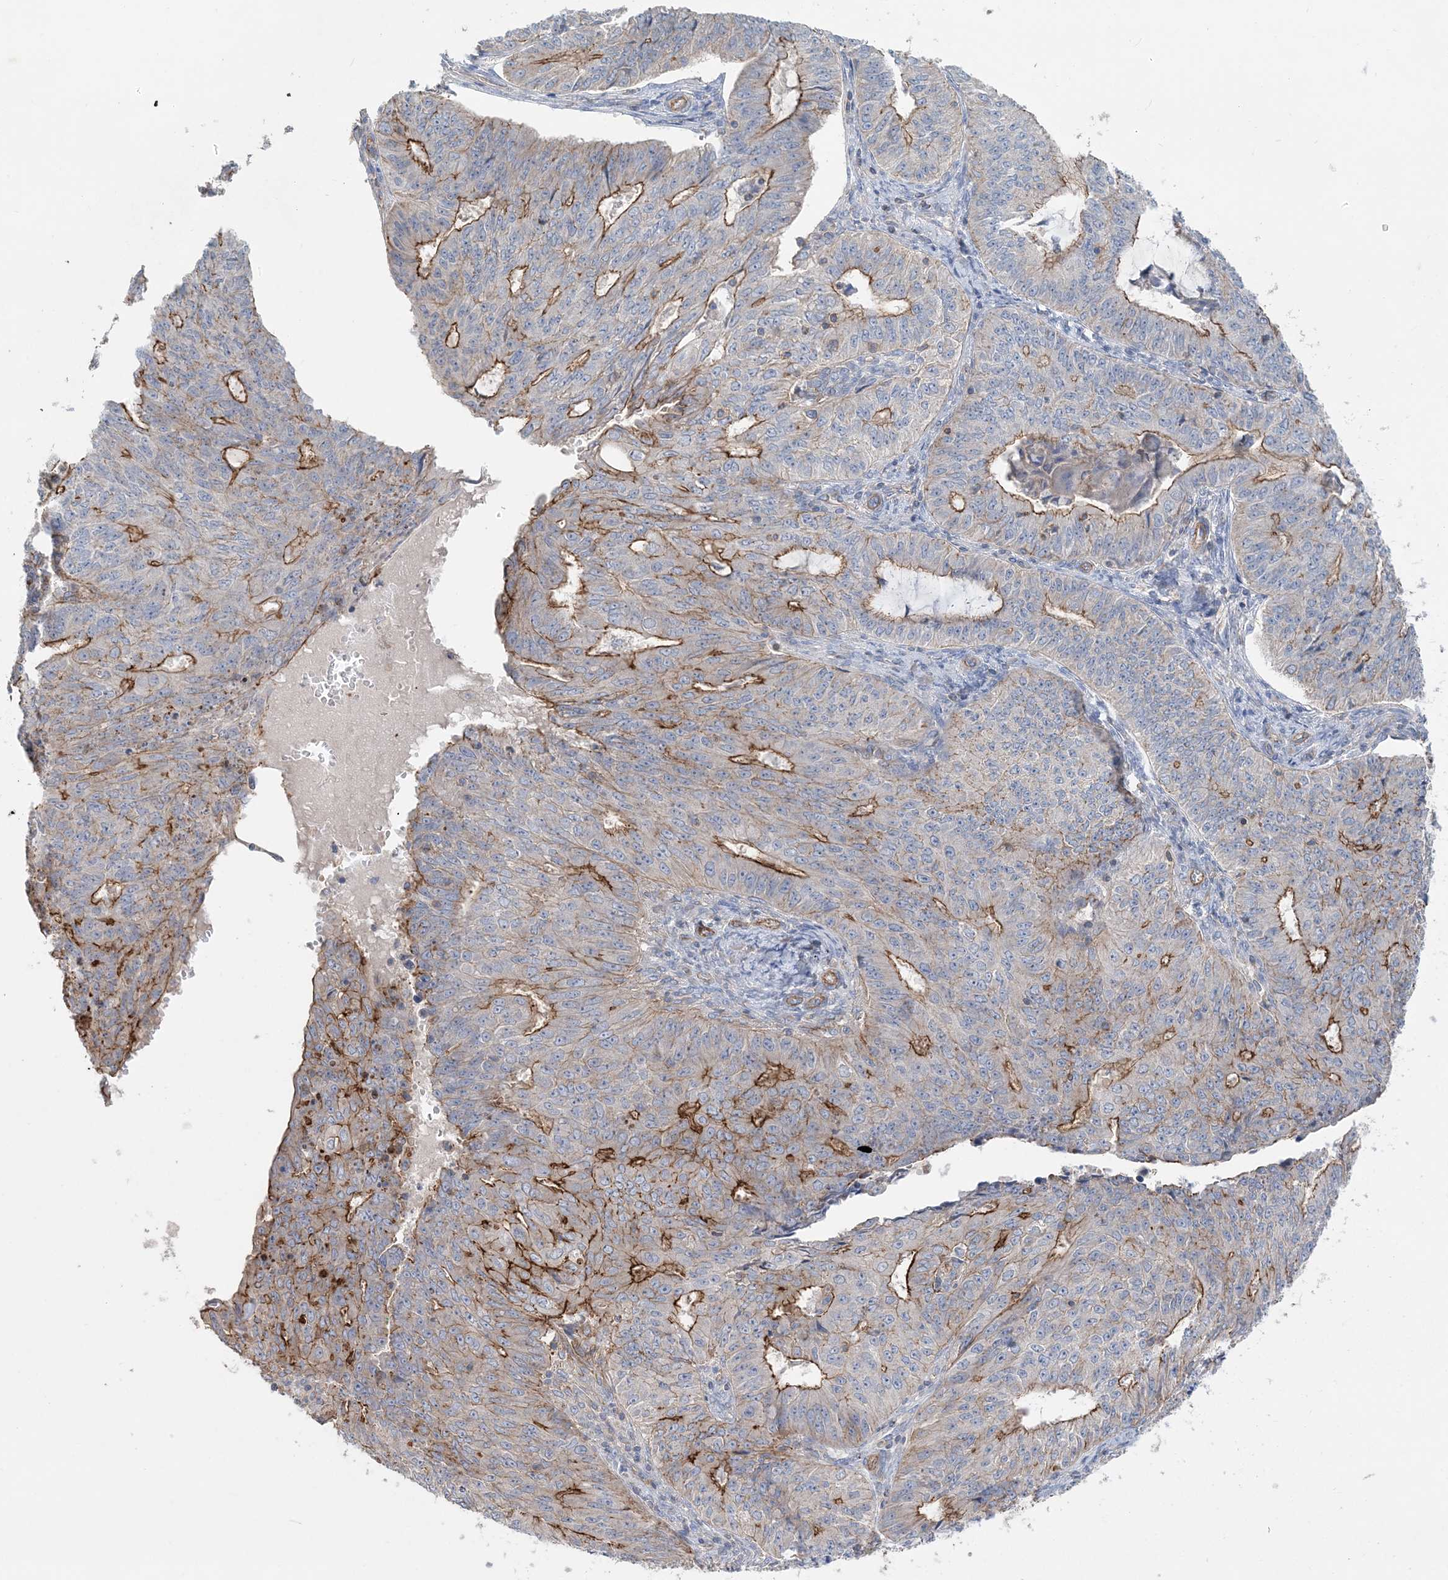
{"staining": {"intensity": "moderate", "quantity": "25%-75%", "location": "cytoplasmic/membranous"}, "tissue": "endometrial cancer", "cell_type": "Tumor cells", "image_type": "cancer", "snomed": [{"axis": "morphology", "description": "Adenocarcinoma, NOS"}, {"axis": "topography", "description": "Endometrium"}], "caption": "Immunohistochemistry (DAB) staining of human endometrial cancer (adenocarcinoma) reveals moderate cytoplasmic/membranous protein positivity in about 25%-75% of tumor cells.", "gene": "PIGC", "patient": {"sex": "female", "age": 32}}